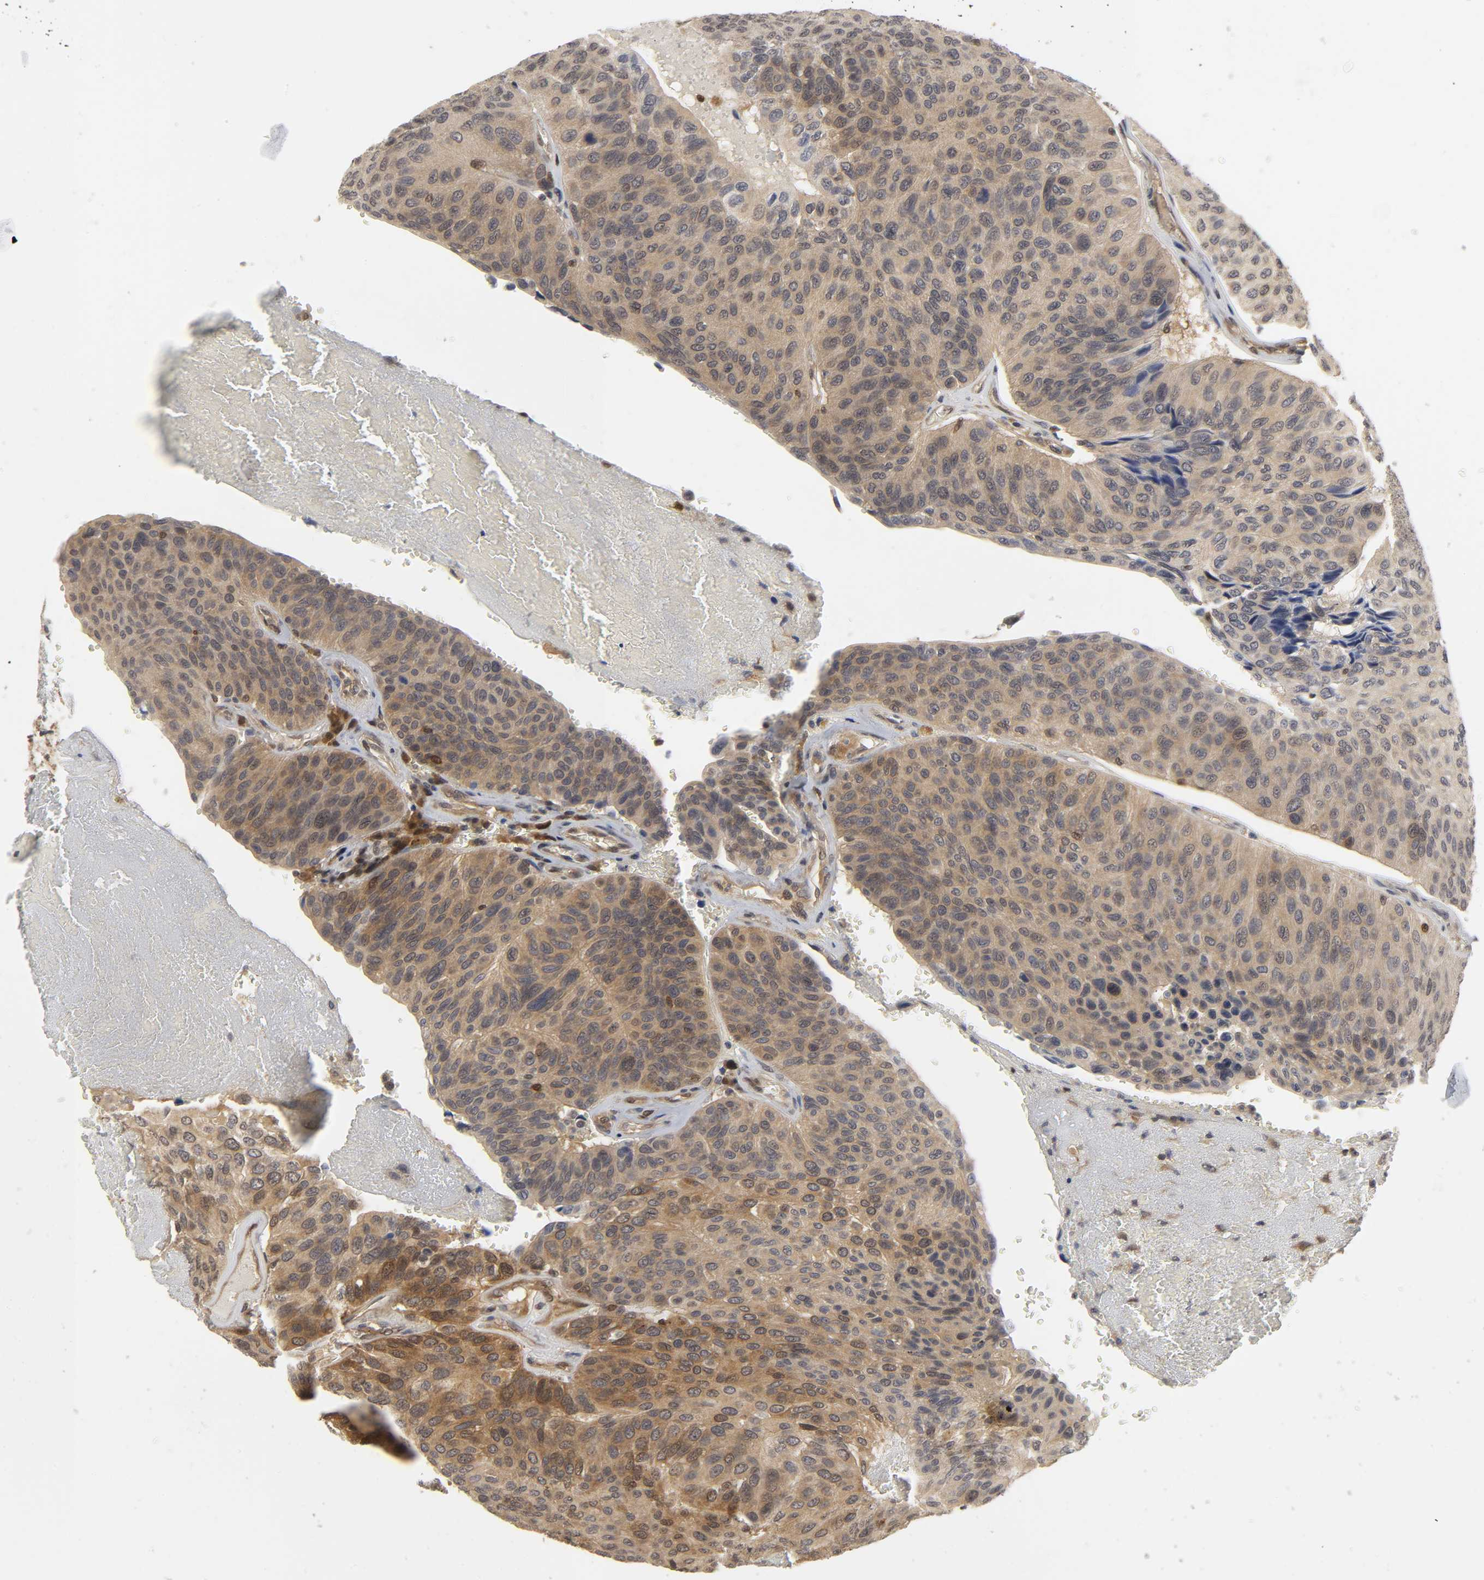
{"staining": {"intensity": "moderate", "quantity": ">75%", "location": "cytoplasmic/membranous"}, "tissue": "urothelial cancer", "cell_type": "Tumor cells", "image_type": "cancer", "snomed": [{"axis": "morphology", "description": "Urothelial carcinoma, High grade"}, {"axis": "topography", "description": "Urinary bladder"}], "caption": "Human high-grade urothelial carcinoma stained for a protein (brown) reveals moderate cytoplasmic/membranous positive expression in about >75% of tumor cells.", "gene": "PARK7", "patient": {"sex": "male", "age": 66}}